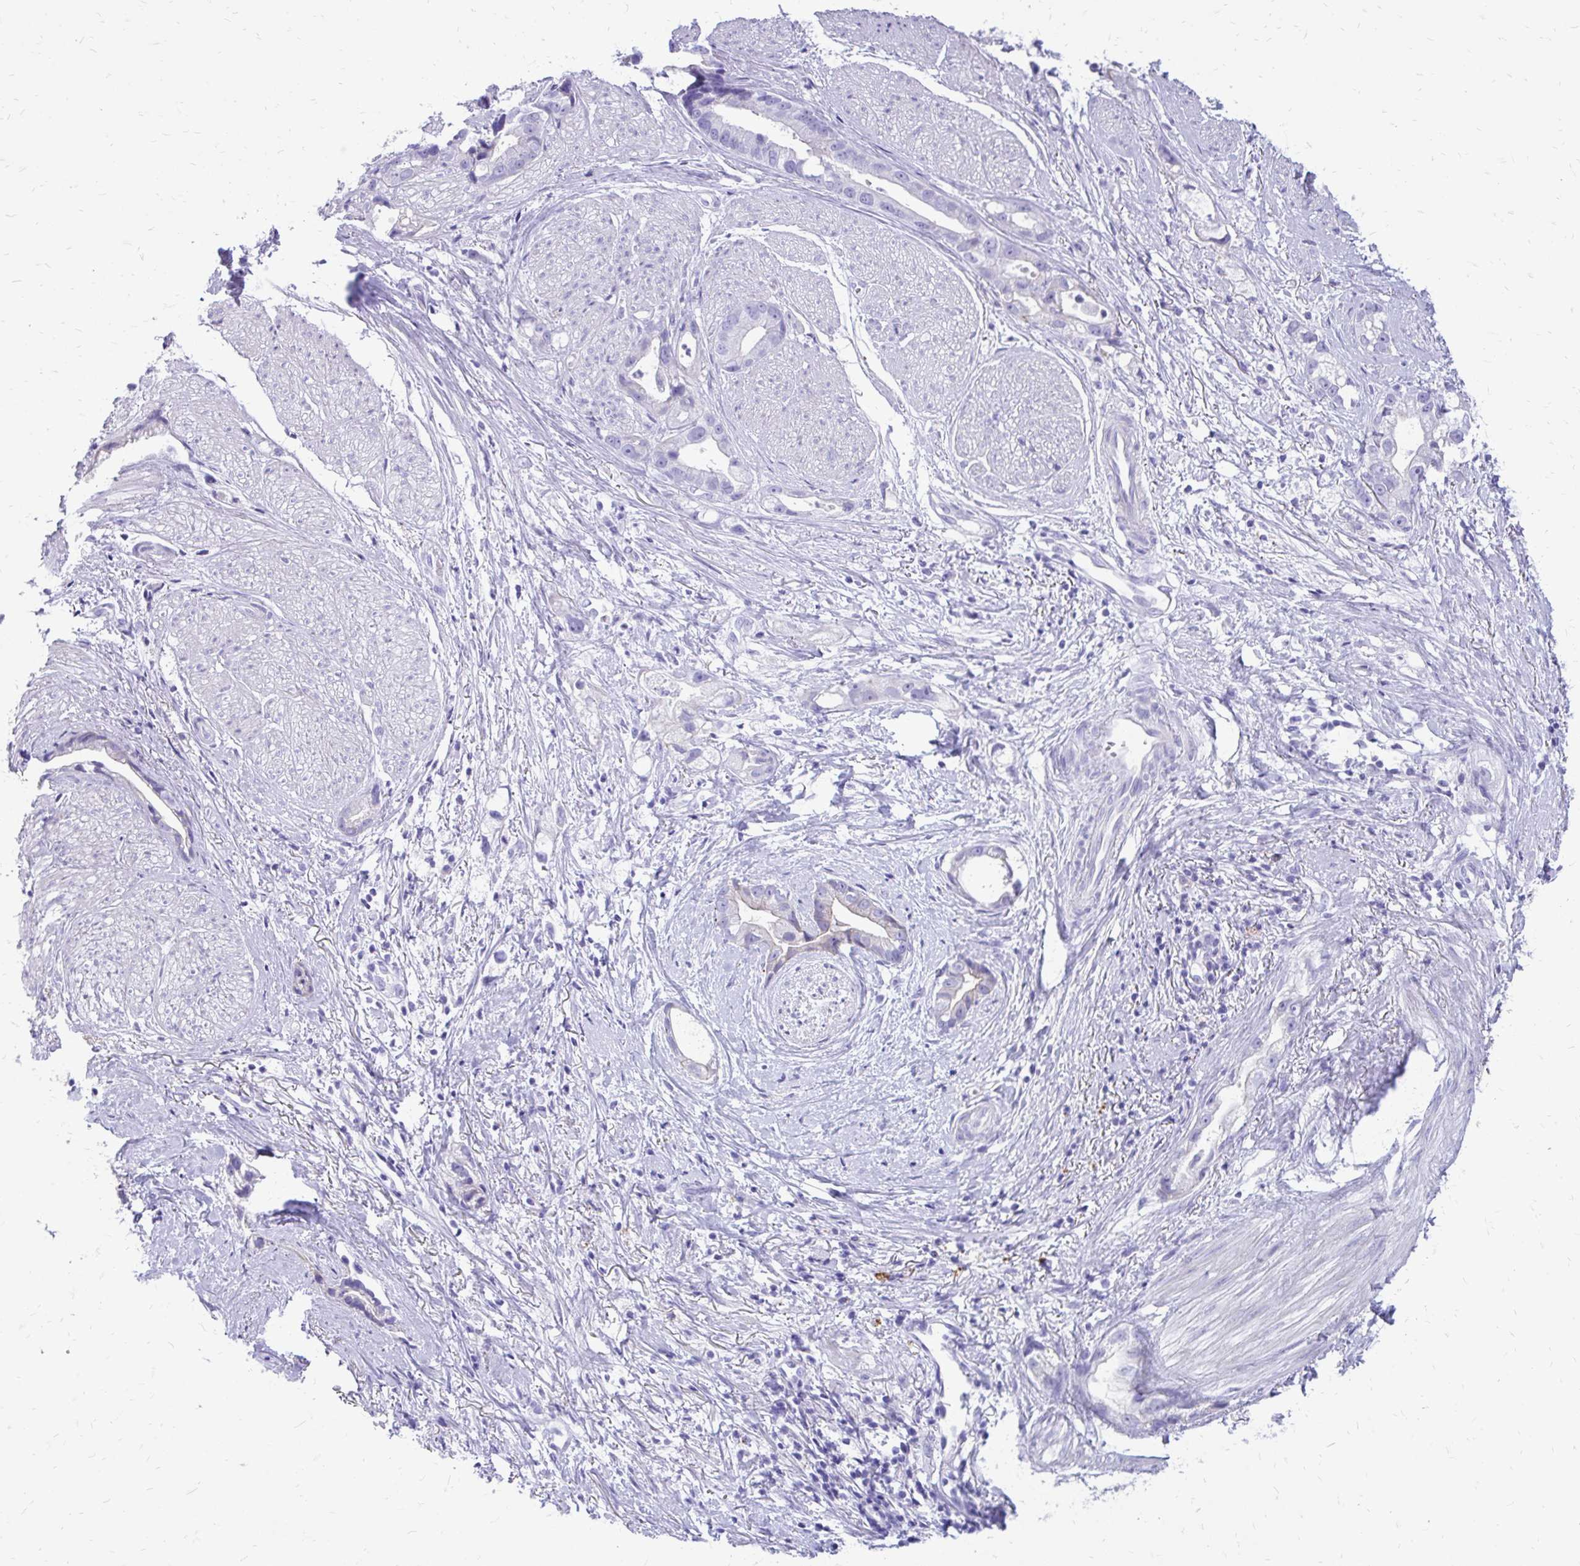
{"staining": {"intensity": "negative", "quantity": "none", "location": "none"}, "tissue": "stomach cancer", "cell_type": "Tumor cells", "image_type": "cancer", "snomed": [{"axis": "morphology", "description": "Adenocarcinoma, NOS"}, {"axis": "topography", "description": "Stomach"}], "caption": "High power microscopy photomicrograph of an IHC histopathology image of stomach adenocarcinoma, revealing no significant staining in tumor cells. (DAB (3,3'-diaminobenzidine) immunohistochemistry (IHC) visualized using brightfield microscopy, high magnification).", "gene": "SIGLEC11", "patient": {"sex": "male", "age": 55}}